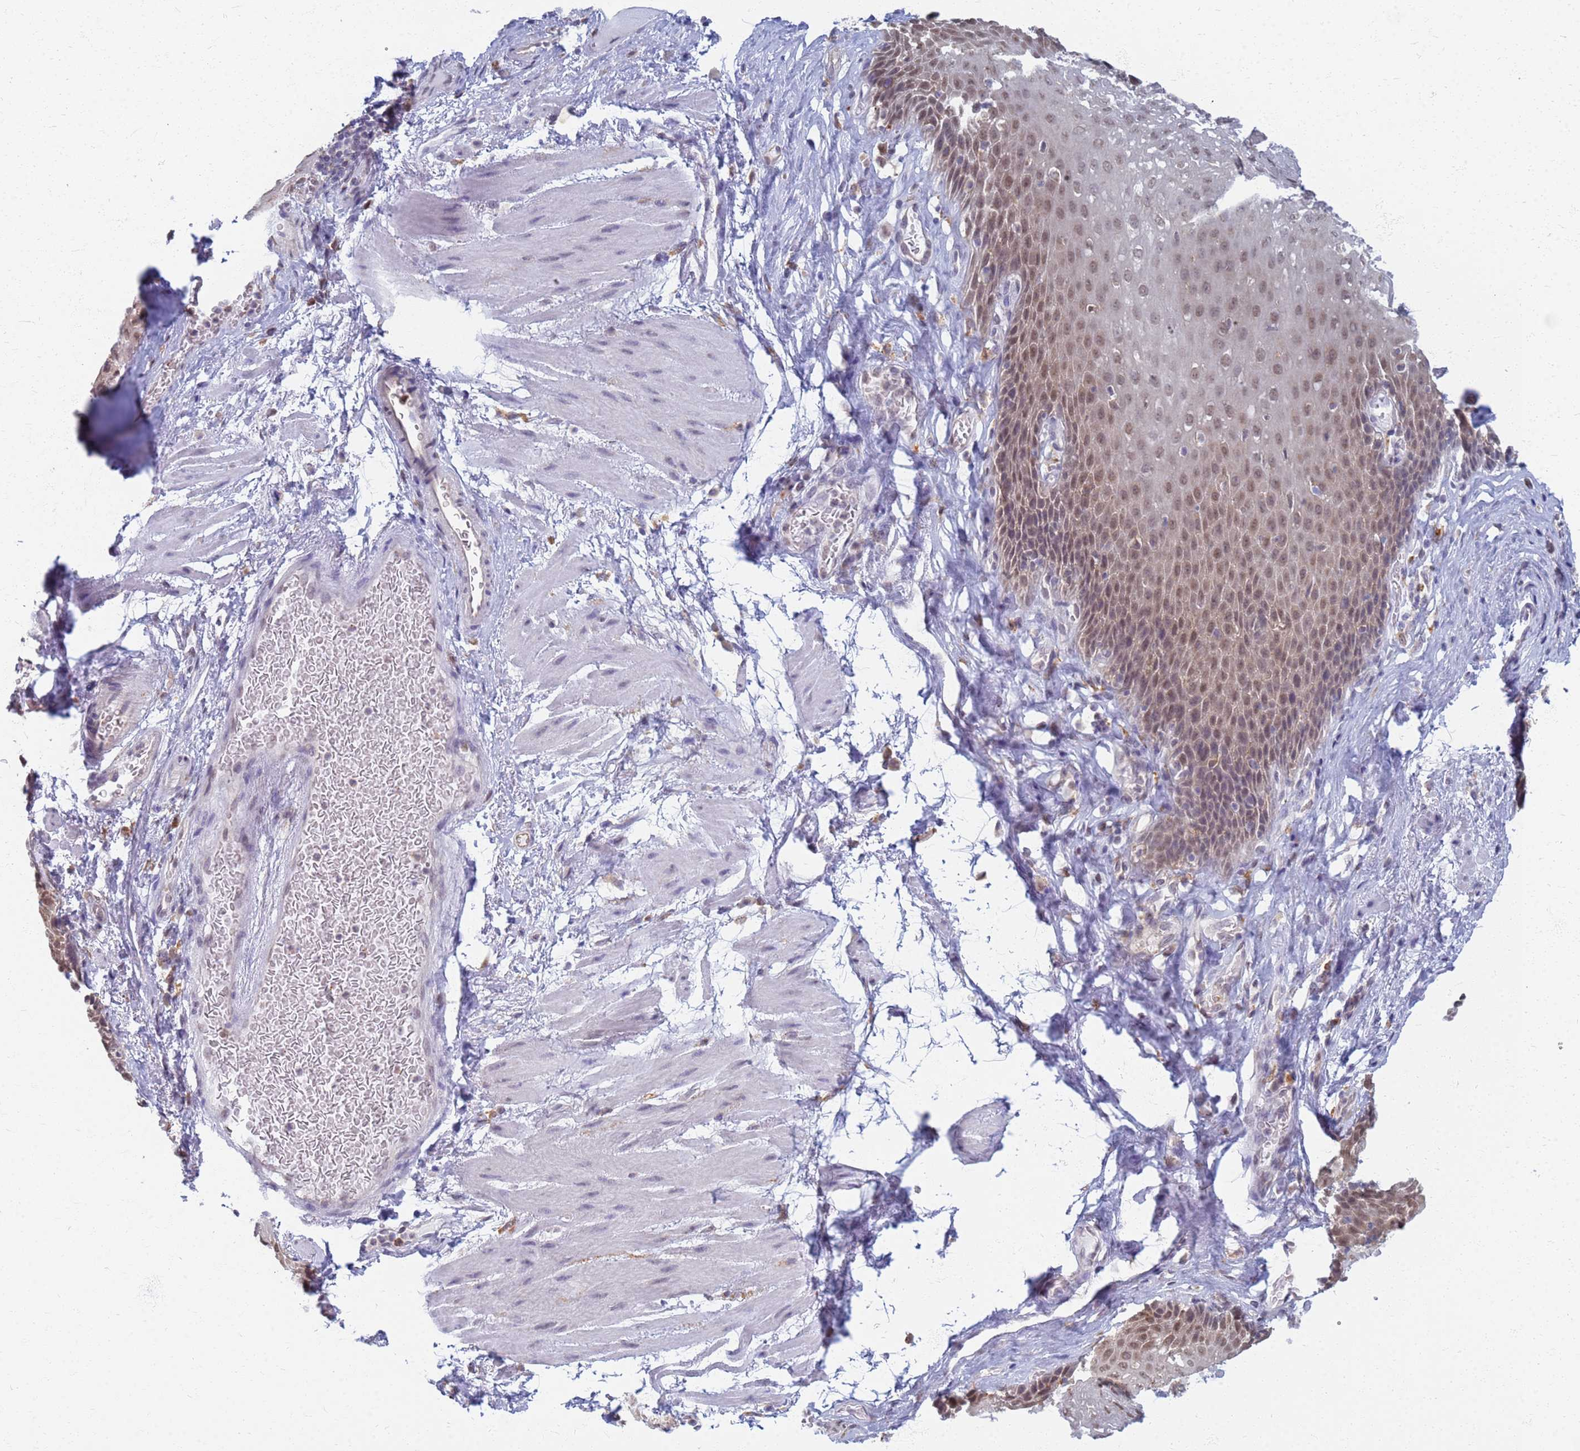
{"staining": {"intensity": "moderate", "quantity": "25%-75%", "location": "nuclear"}, "tissue": "esophagus", "cell_type": "Squamous epithelial cells", "image_type": "normal", "snomed": [{"axis": "morphology", "description": "Normal tissue, NOS"}, {"axis": "topography", "description": "Esophagus"}], "caption": "Protein staining demonstrates moderate nuclear expression in about 25%-75% of squamous epithelial cells in benign esophagus.", "gene": "ATP6V1E1", "patient": {"sex": "female", "age": 66}}